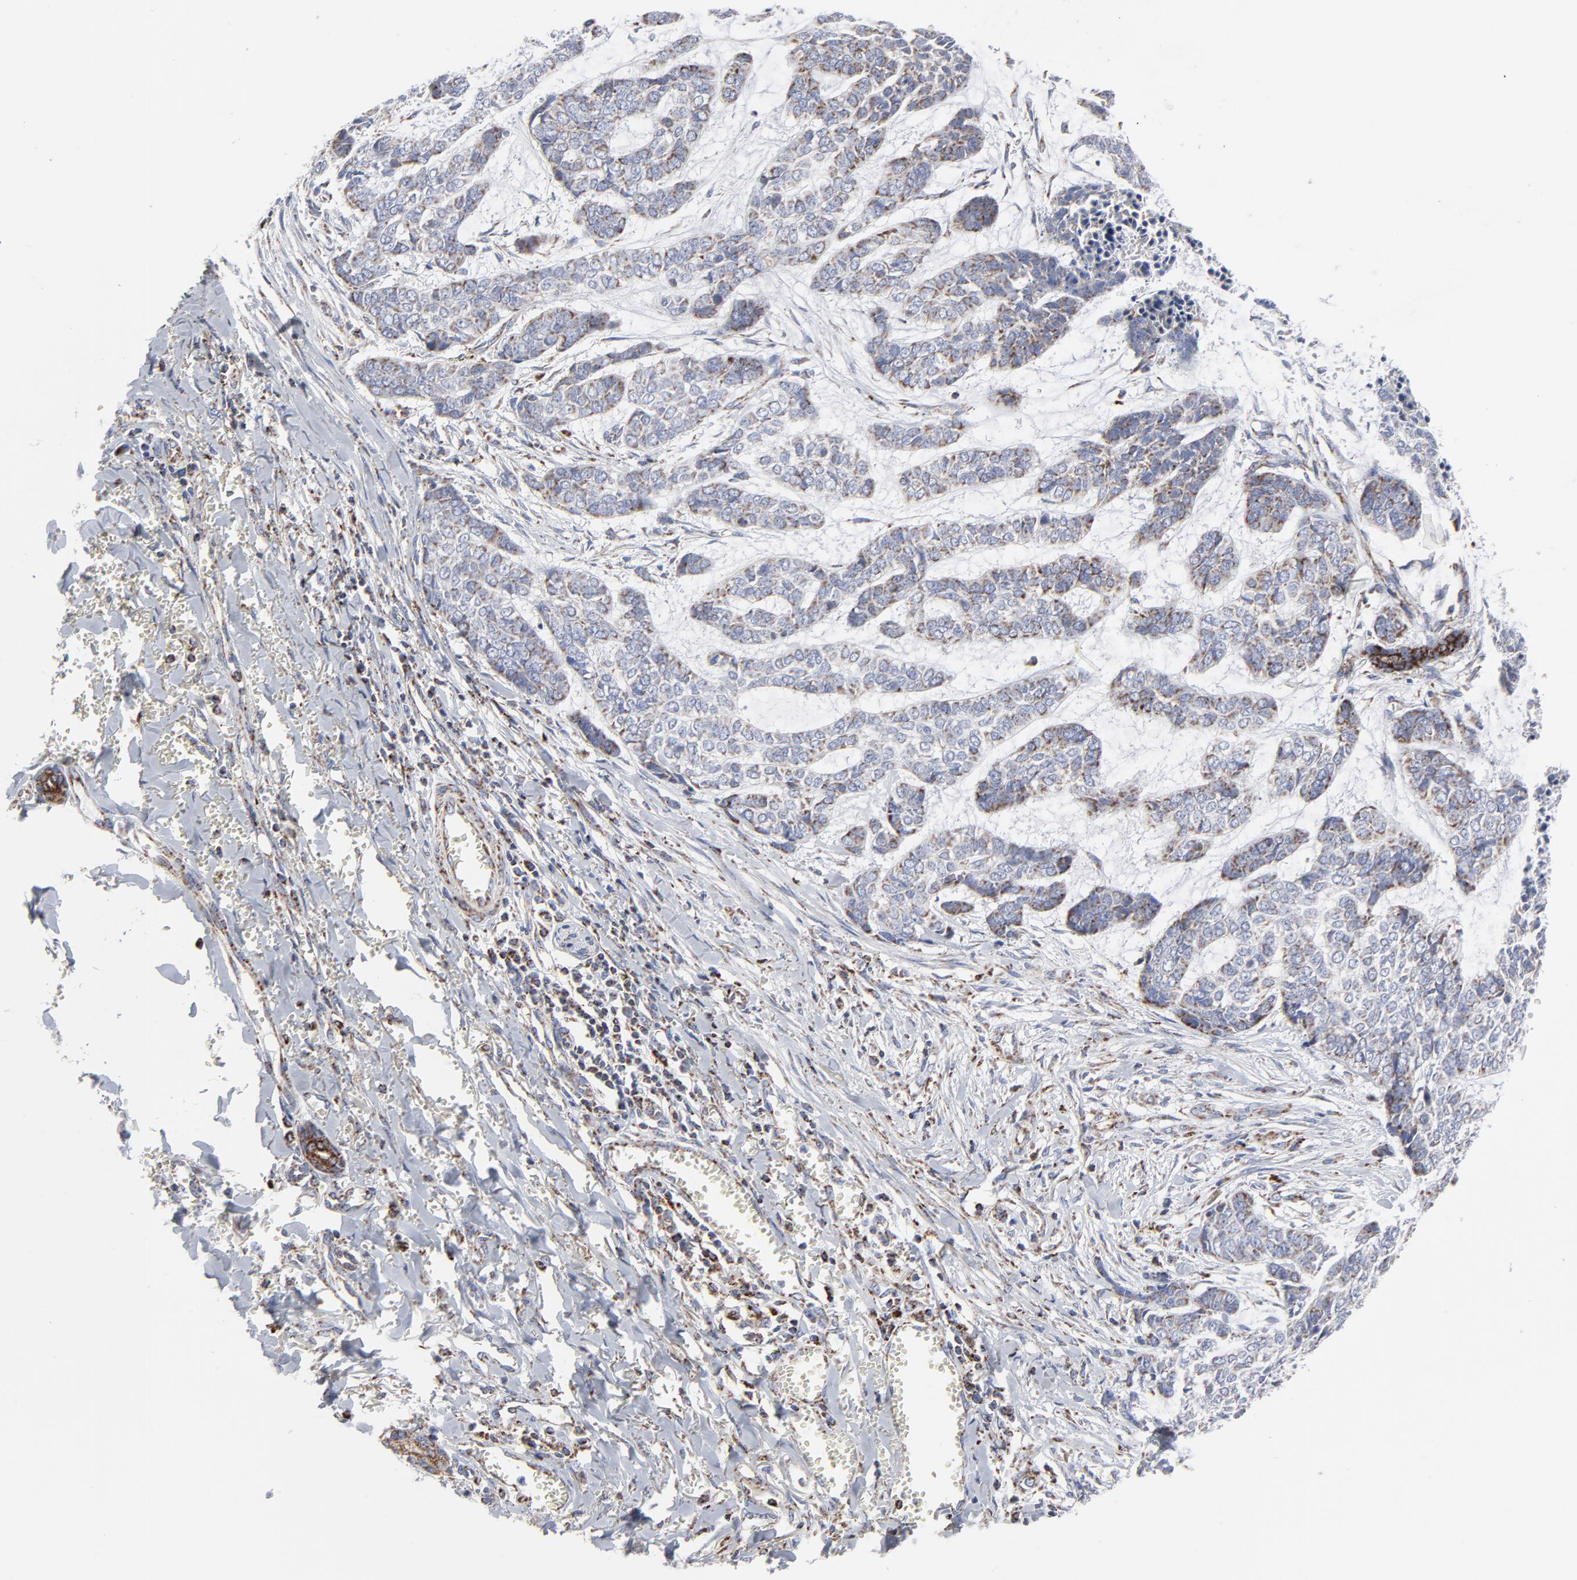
{"staining": {"intensity": "weak", "quantity": "<25%", "location": "cytoplasmic/membranous"}, "tissue": "skin cancer", "cell_type": "Tumor cells", "image_type": "cancer", "snomed": [{"axis": "morphology", "description": "Basal cell carcinoma"}, {"axis": "topography", "description": "Skin"}], "caption": "Tumor cells are negative for brown protein staining in skin basal cell carcinoma.", "gene": "TXNRD2", "patient": {"sex": "female", "age": 64}}